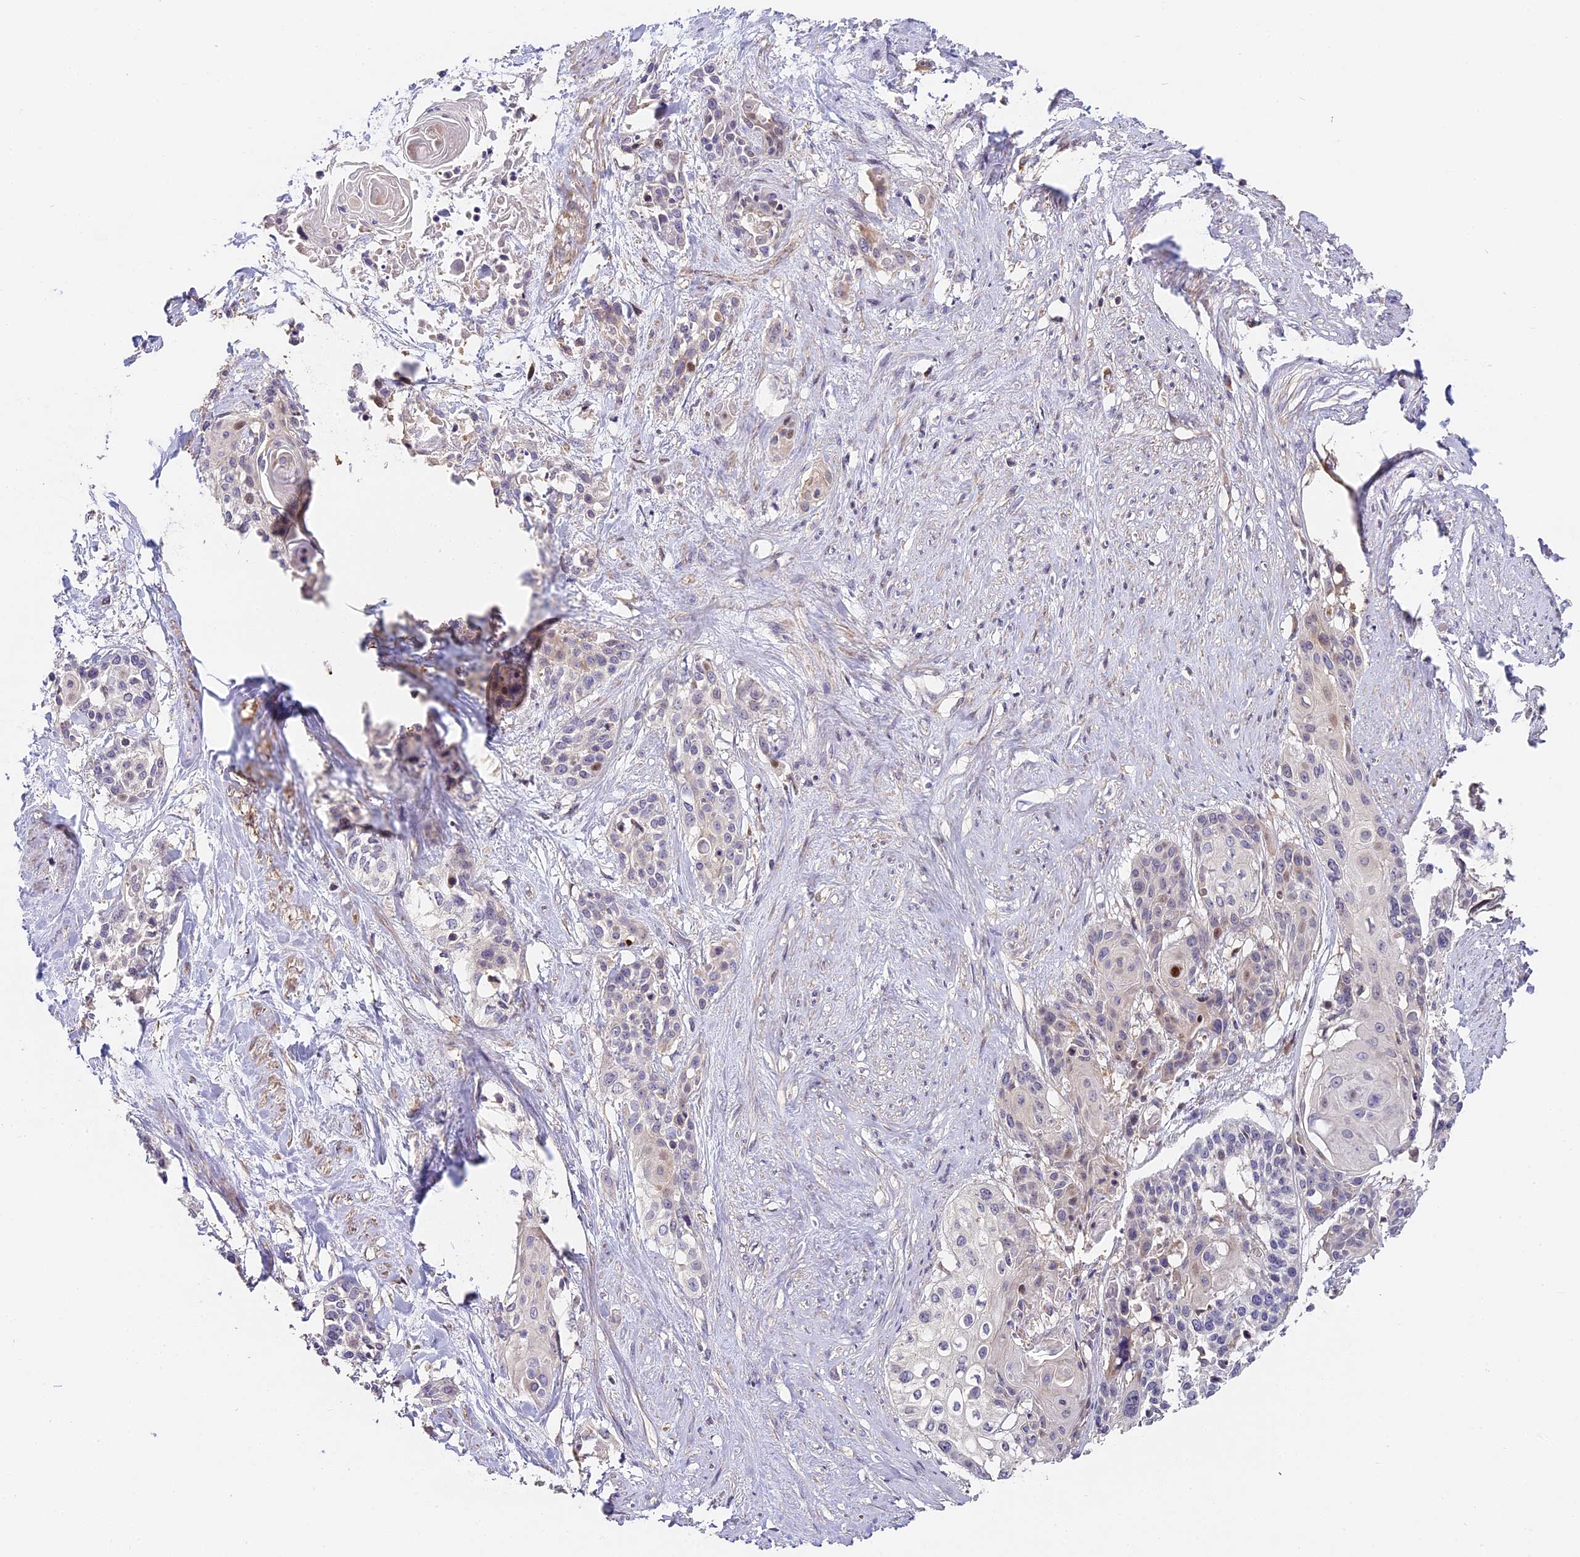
{"staining": {"intensity": "weak", "quantity": "<25%", "location": "cytoplasmic/membranous,nuclear"}, "tissue": "cervical cancer", "cell_type": "Tumor cells", "image_type": "cancer", "snomed": [{"axis": "morphology", "description": "Squamous cell carcinoma, NOS"}, {"axis": "topography", "description": "Cervix"}], "caption": "A high-resolution image shows IHC staining of cervical cancer (squamous cell carcinoma), which exhibits no significant staining in tumor cells.", "gene": "ARHGAP17", "patient": {"sex": "female", "age": 57}}